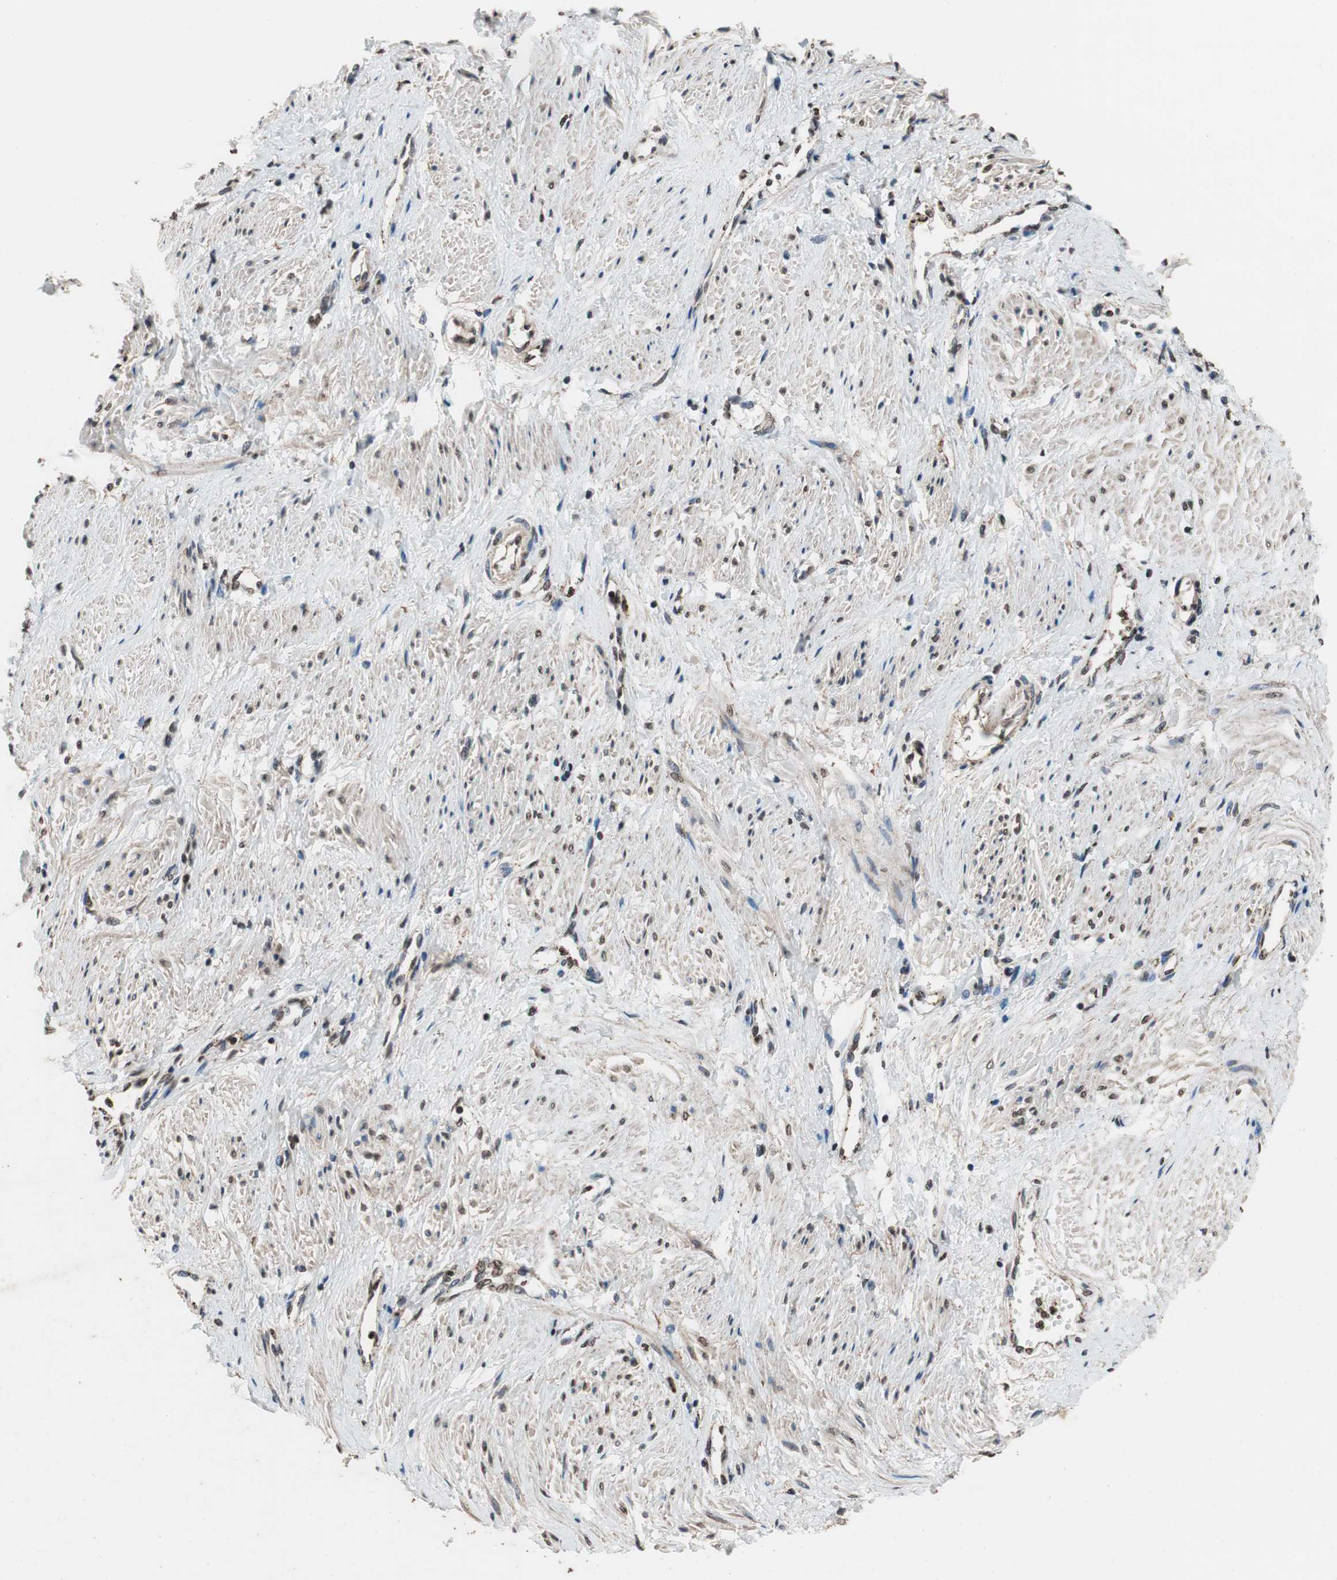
{"staining": {"intensity": "weak", "quantity": "25%-75%", "location": "cytoplasmic/membranous,nuclear"}, "tissue": "smooth muscle", "cell_type": "Smooth muscle cells", "image_type": "normal", "snomed": [{"axis": "morphology", "description": "Normal tissue, NOS"}, {"axis": "topography", "description": "Smooth muscle"}, {"axis": "topography", "description": "Uterus"}], "caption": "Protein staining exhibits weak cytoplasmic/membranous,nuclear expression in about 25%-75% of smooth muscle cells in benign smooth muscle.", "gene": "RFC1", "patient": {"sex": "female", "age": 39}}